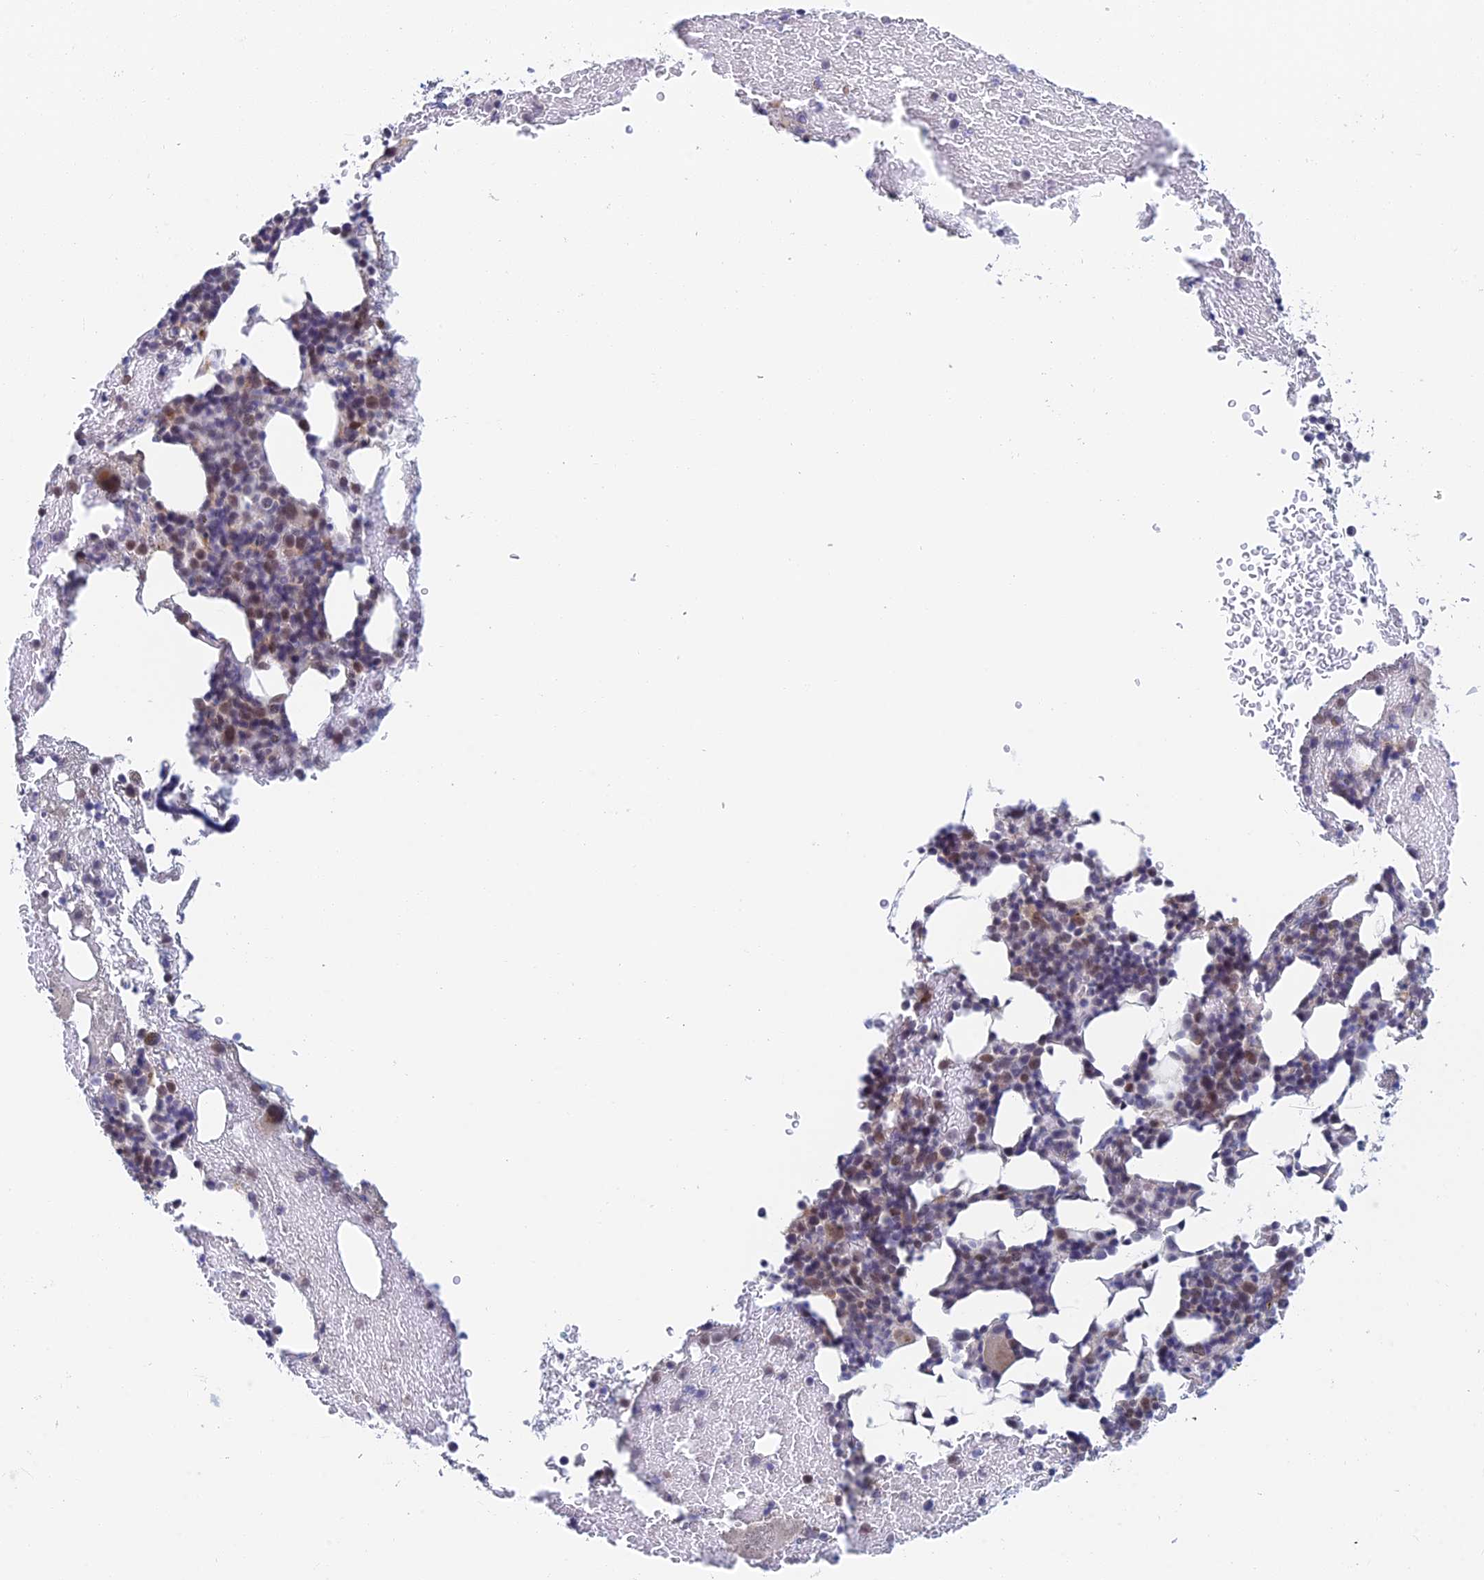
{"staining": {"intensity": "moderate", "quantity": "<25%", "location": "cytoplasmic/membranous"}, "tissue": "bone marrow", "cell_type": "Hematopoietic cells", "image_type": "normal", "snomed": [{"axis": "morphology", "description": "Normal tissue, NOS"}, {"axis": "topography", "description": "Bone marrow"}], "caption": "About <25% of hematopoietic cells in unremarkable human bone marrow show moderate cytoplasmic/membranous protein expression as visualized by brown immunohistochemical staining.", "gene": "ZUP1", "patient": {"sex": "male", "age": 57}}